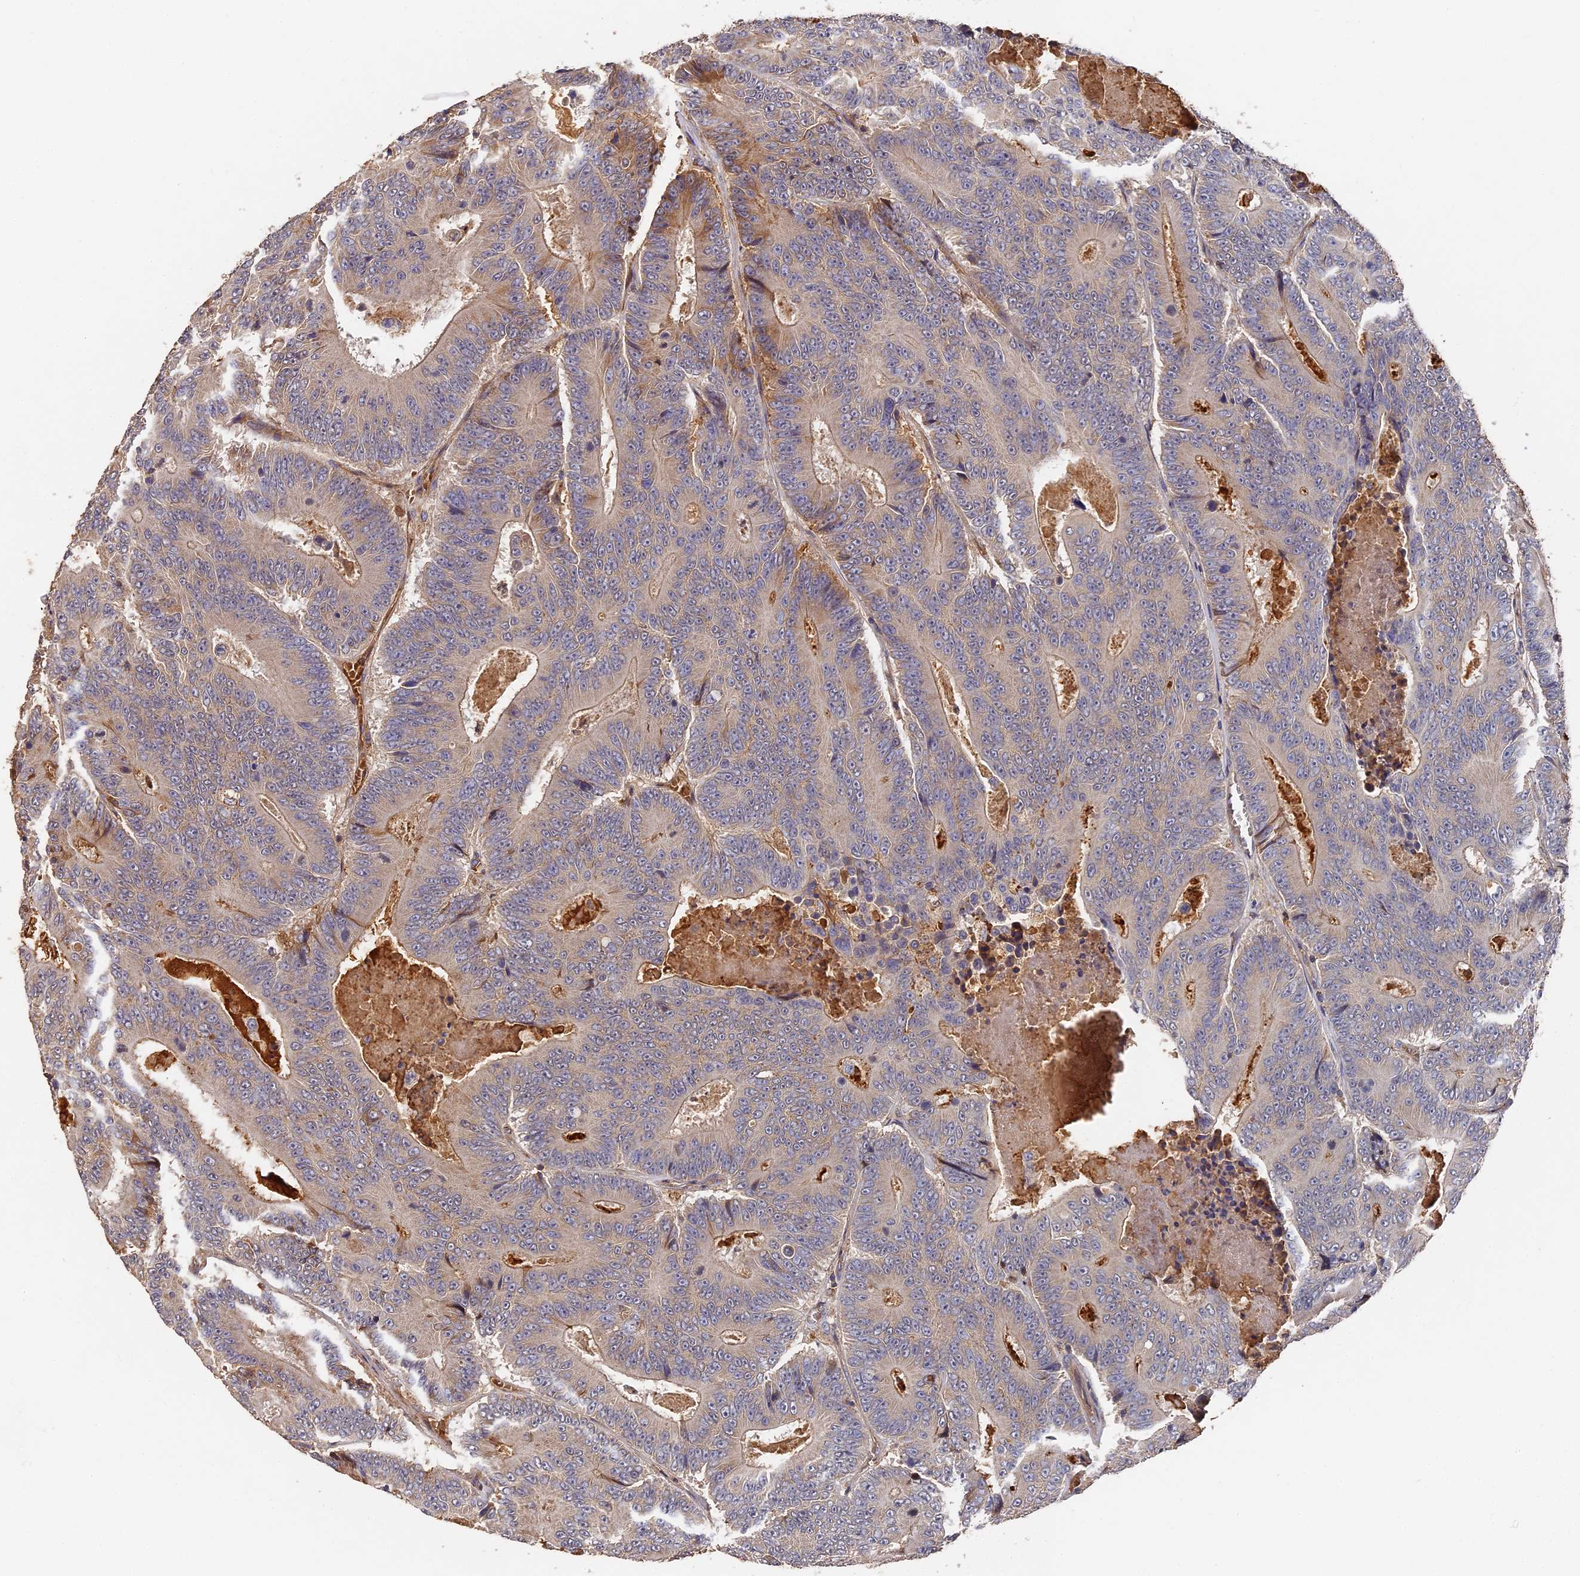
{"staining": {"intensity": "weak", "quantity": "<25%", "location": "cytoplasmic/membranous"}, "tissue": "colorectal cancer", "cell_type": "Tumor cells", "image_type": "cancer", "snomed": [{"axis": "morphology", "description": "Adenocarcinoma, NOS"}, {"axis": "topography", "description": "Colon"}], "caption": "DAB immunohistochemical staining of human colorectal adenocarcinoma reveals no significant positivity in tumor cells.", "gene": "DHRS11", "patient": {"sex": "male", "age": 83}}